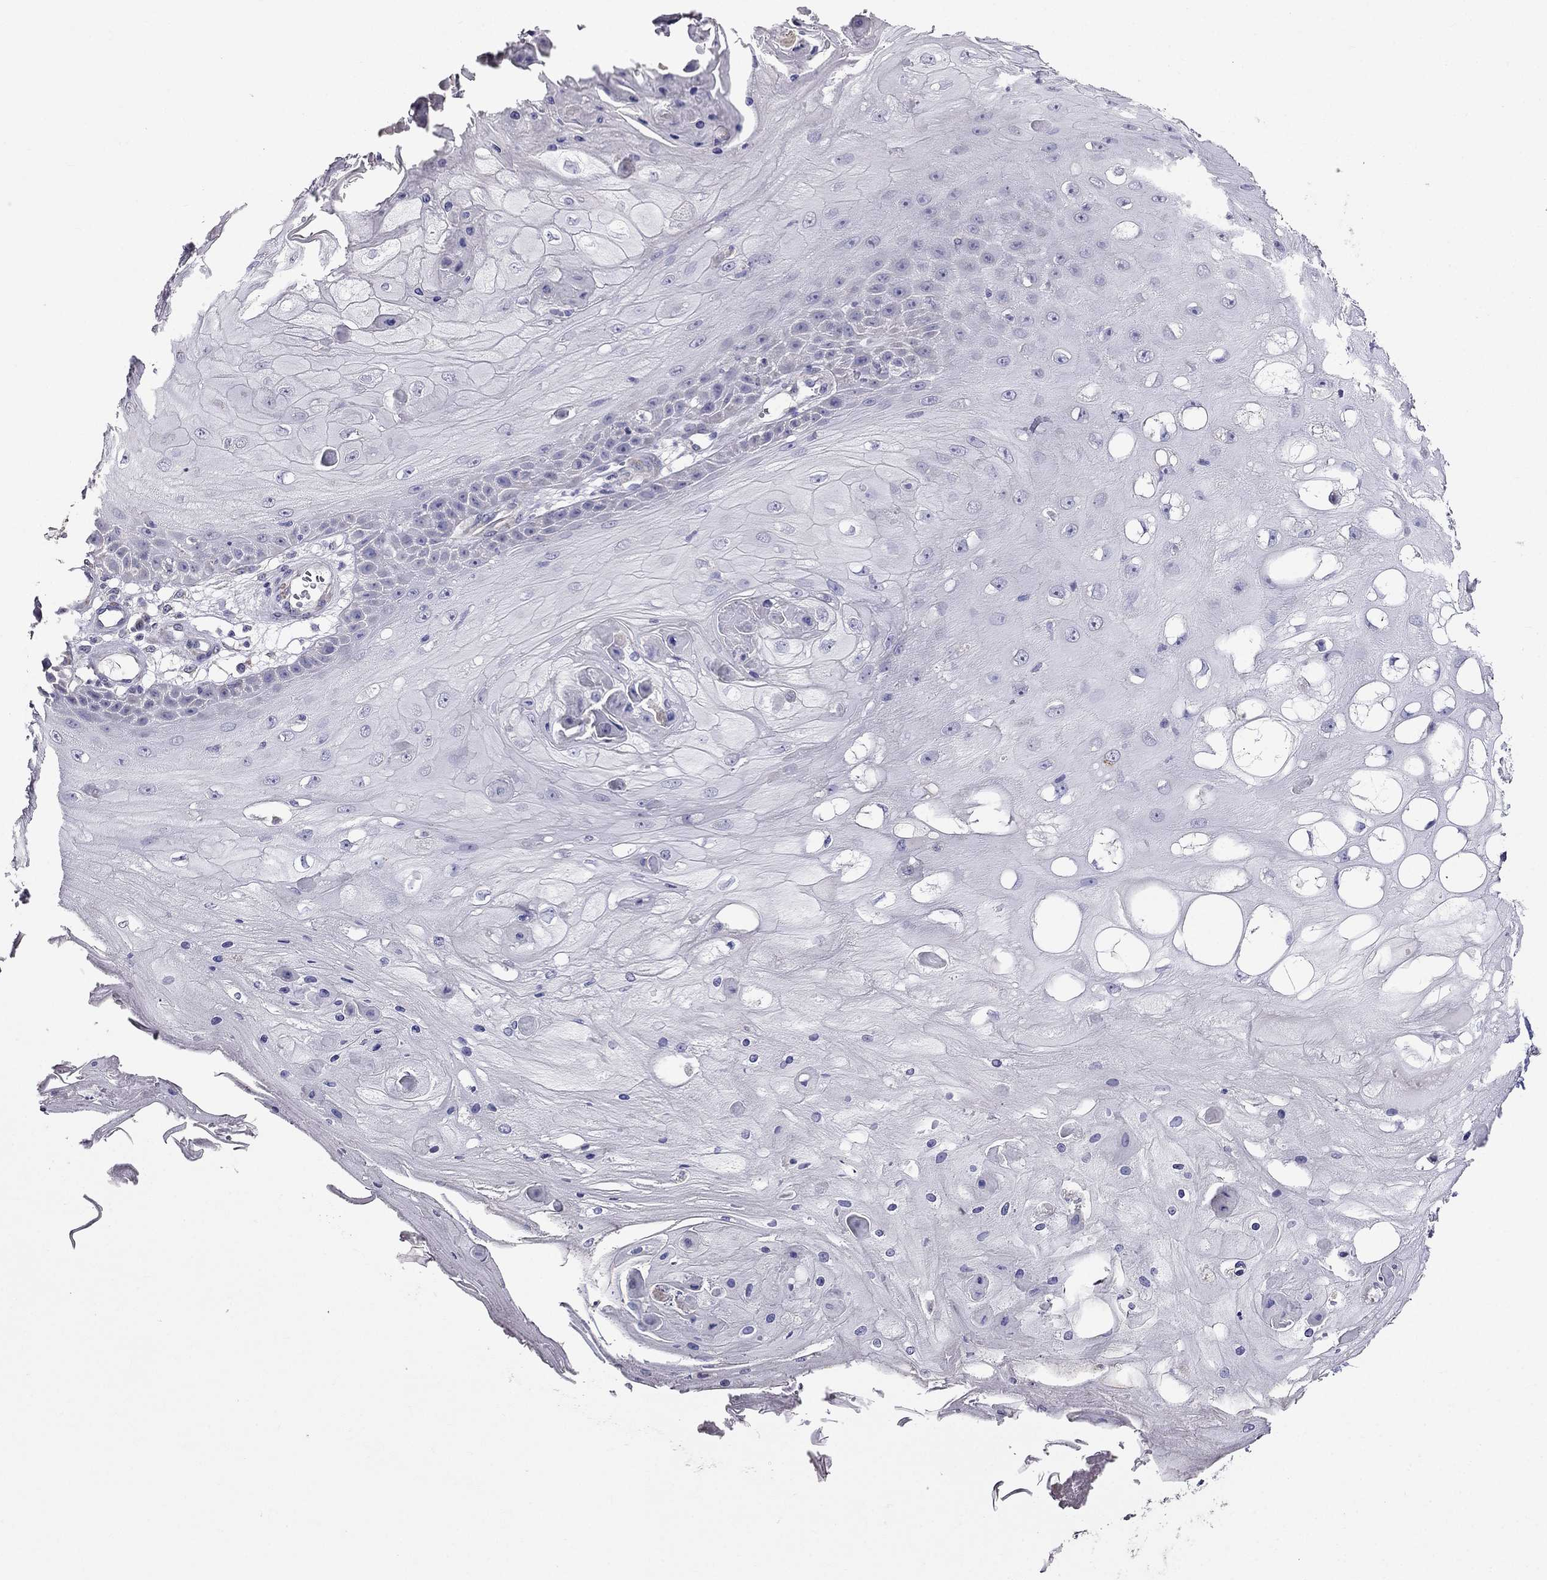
{"staining": {"intensity": "negative", "quantity": "none", "location": "none"}, "tissue": "skin cancer", "cell_type": "Tumor cells", "image_type": "cancer", "snomed": [{"axis": "morphology", "description": "Squamous cell carcinoma, NOS"}, {"axis": "topography", "description": "Skin"}], "caption": "Tumor cells show no significant protein expression in skin cancer (squamous cell carcinoma).", "gene": "AK5", "patient": {"sex": "male", "age": 70}}